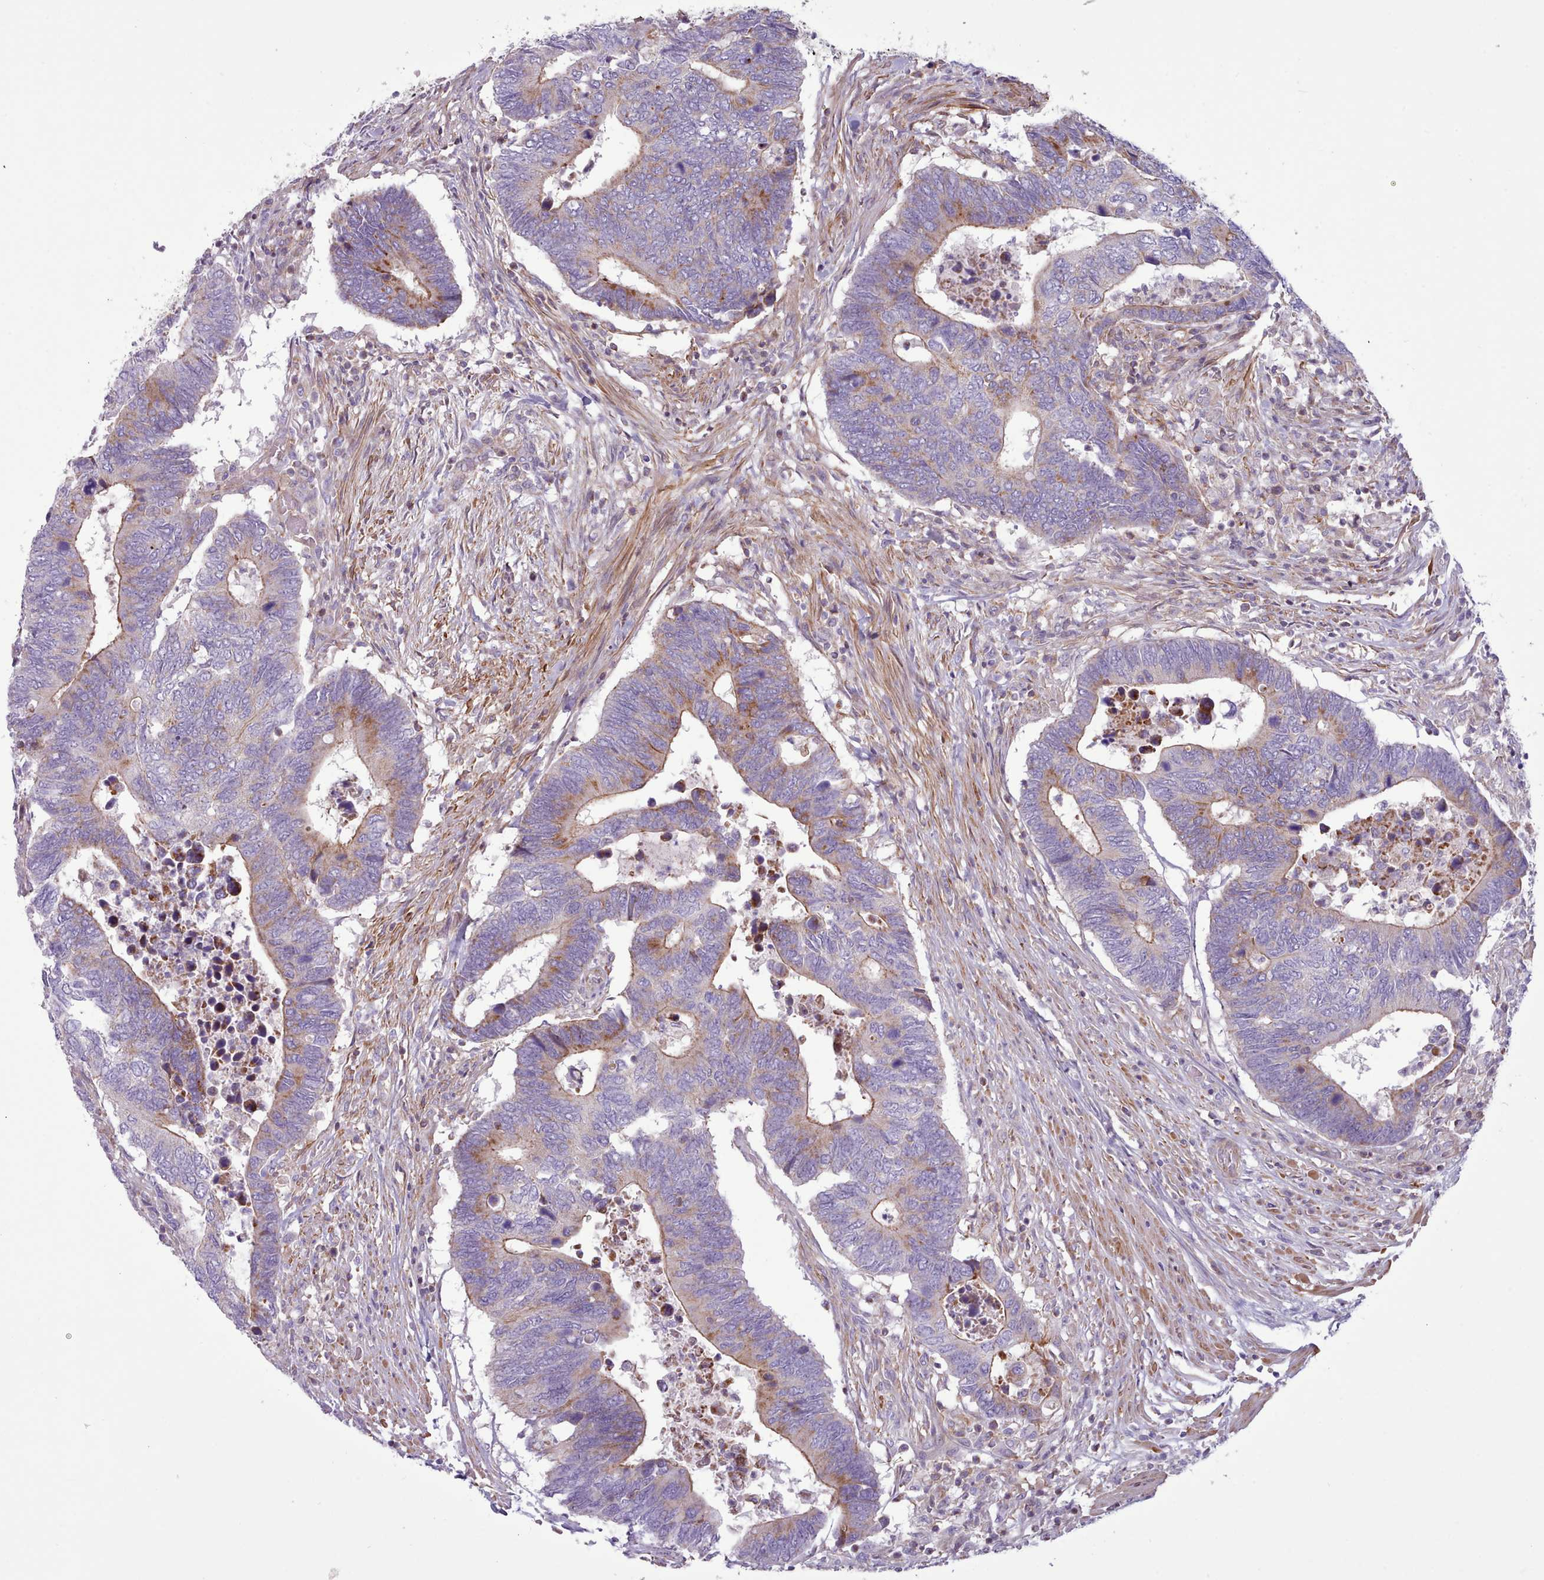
{"staining": {"intensity": "moderate", "quantity": "<25%", "location": "cytoplasmic/membranous"}, "tissue": "colorectal cancer", "cell_type": "Tumor cells", "image_type": "cancer", "snomed": [{"axis": "morphology", "description": "Adenocarcinoma, NOS"}, {"axis": "topography", "description": "Colon"}], "caption": "Protein staining of colorectal cancer (adenocarcinoma) tissue reveals moderate cytoplasmic/membranous staining in approximately <25% of tumor cells.", "gene": "TENT4B", "patient": {"sex": "male", "age": 87}}